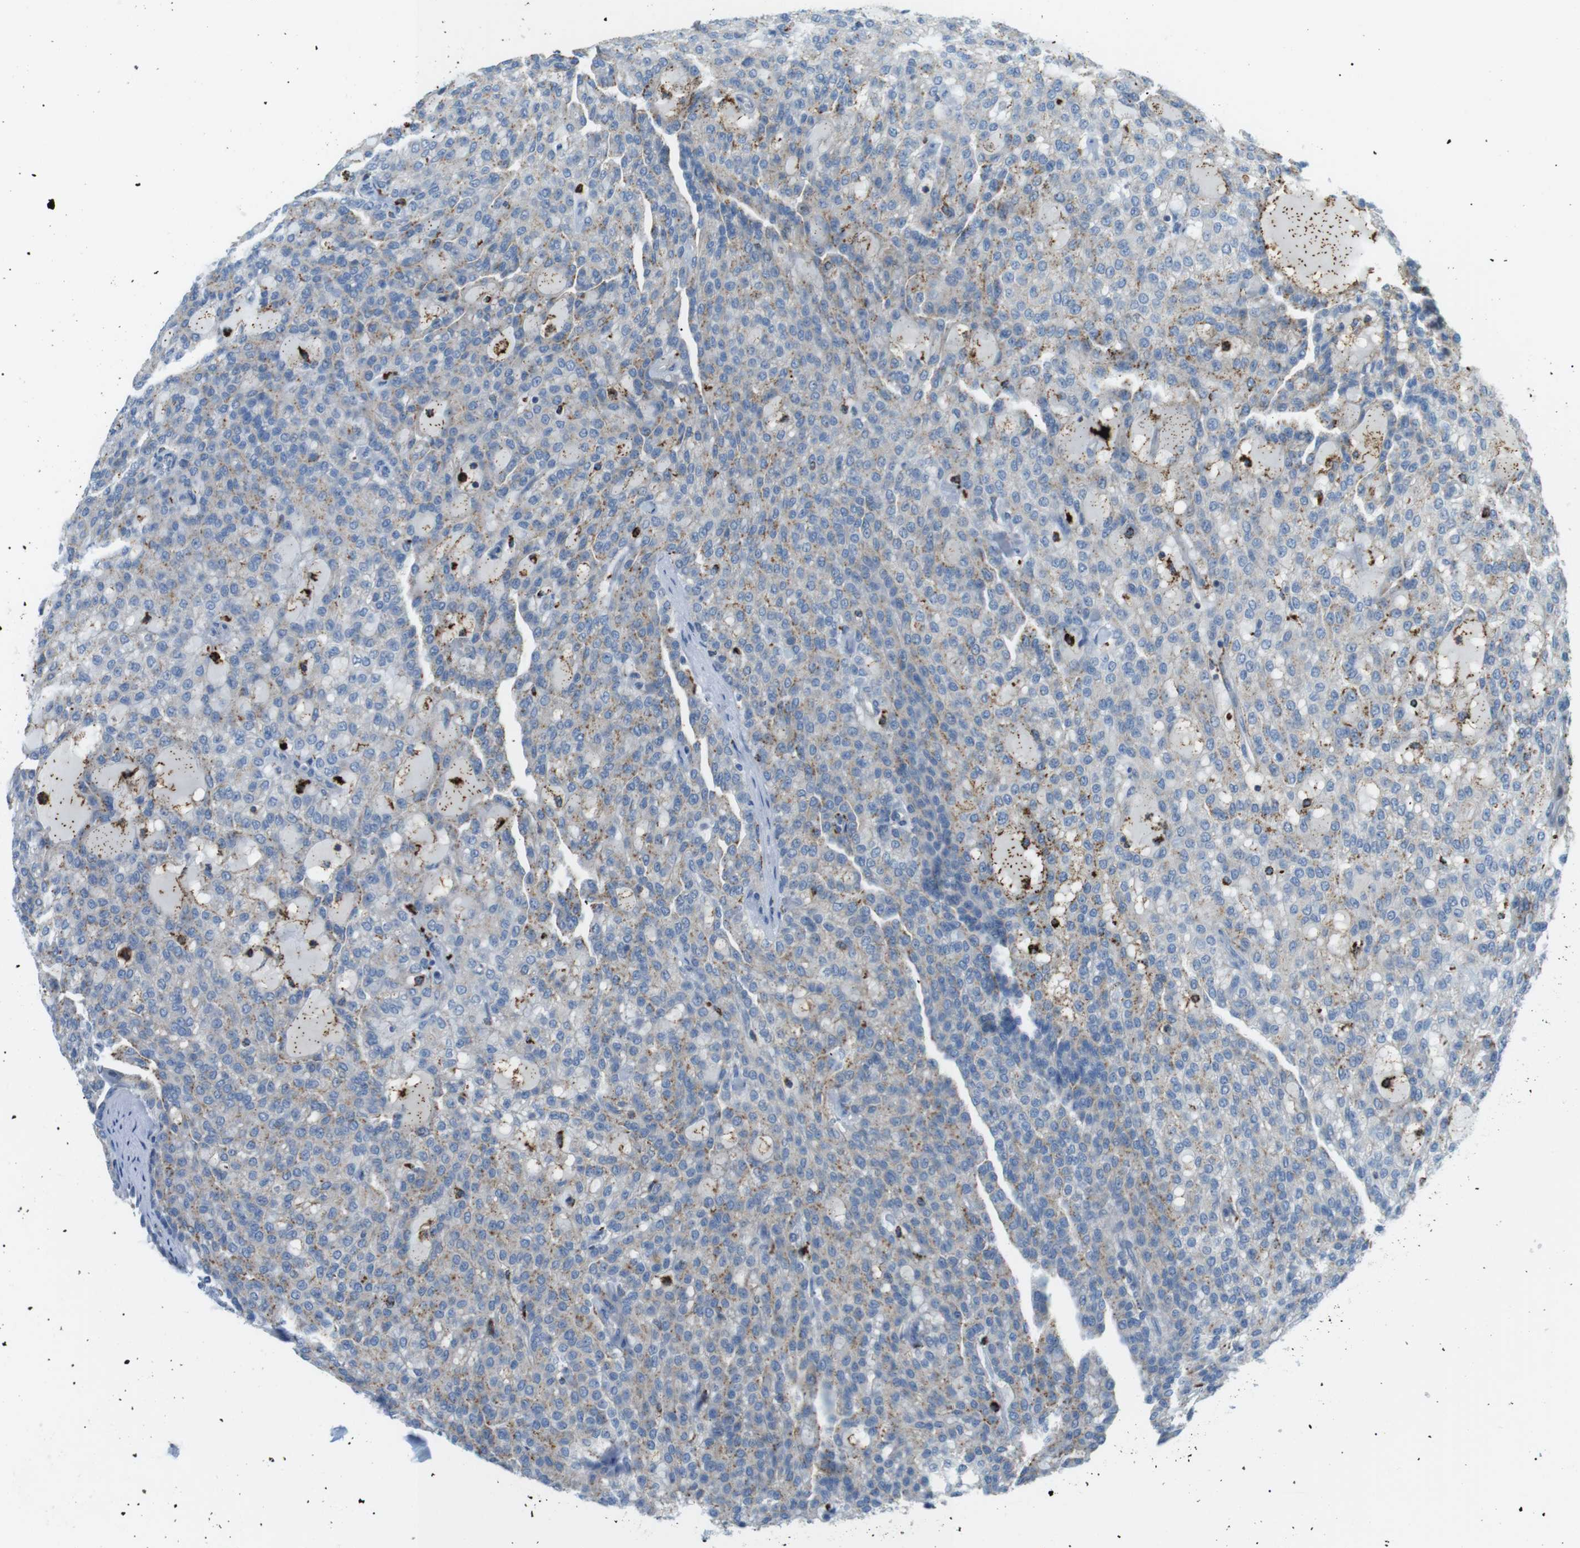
{"staining": {"intensity": "weak", "quantity": "25%-75%", "location": "cytoplasmic/membranous"}, "tissue": "renal cancer", "cell_type": "Tumor cells", "image_type": "cancer", "snomed": [{"axis": "morphology", "description": "Adenocarcinoma, NOS"}, {"axis": "topography", "description": "Kidney"}], "caption": "The micrograph shows immunohistochemical staining of renal adenocarcinoma. There is weak cytoplasmic/membranous positivity is seen in about 25%-75% of tumor cells.", "gene": "B4GALNT2", "patient": {"sex": "male", "age": 63}}